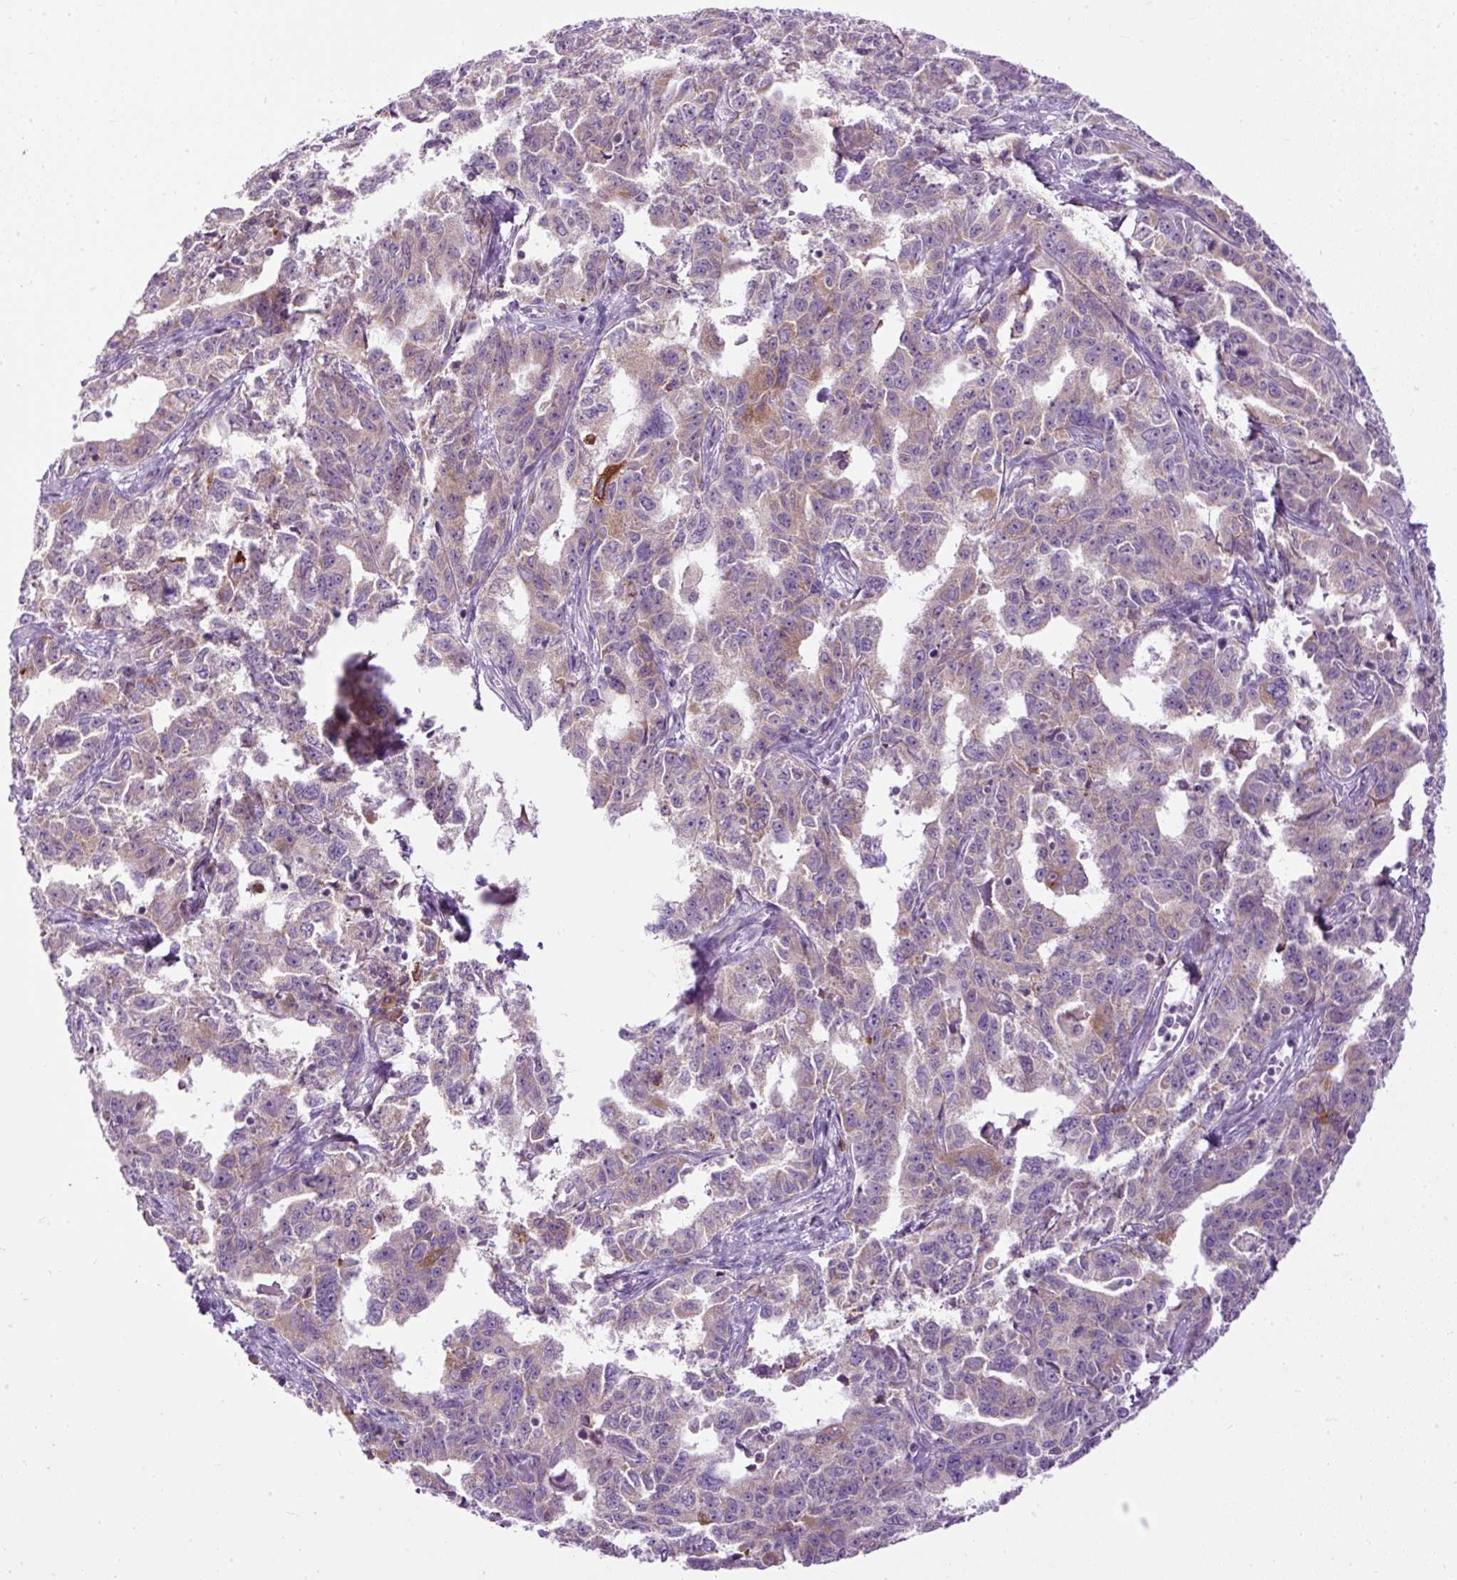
{"staining": {"intensity": "moderate", "quantity": "<25%", "location": "cytoplasmic/membranous"}, "tissue": "ovarian cancer", "cell_type": "Tumor cells", "image_type": "cancer", "snomed": [{"axis": "morphology", "description": "Adenocarcinoma, NOS"}, {"axis": "morphology", "description": "Carcinoma, endometroid"}, {"axis": "topography", "description": "Ovary"}], "caption": "Endometroid carcinoma (ovarian) stained for a protein exhibits moderate cytoplasmic/membranous positivity in tumor cells. Nuclei are stained in blue.", "gene": "FMC1", "patient": {"sex": "female", "age": 72}}